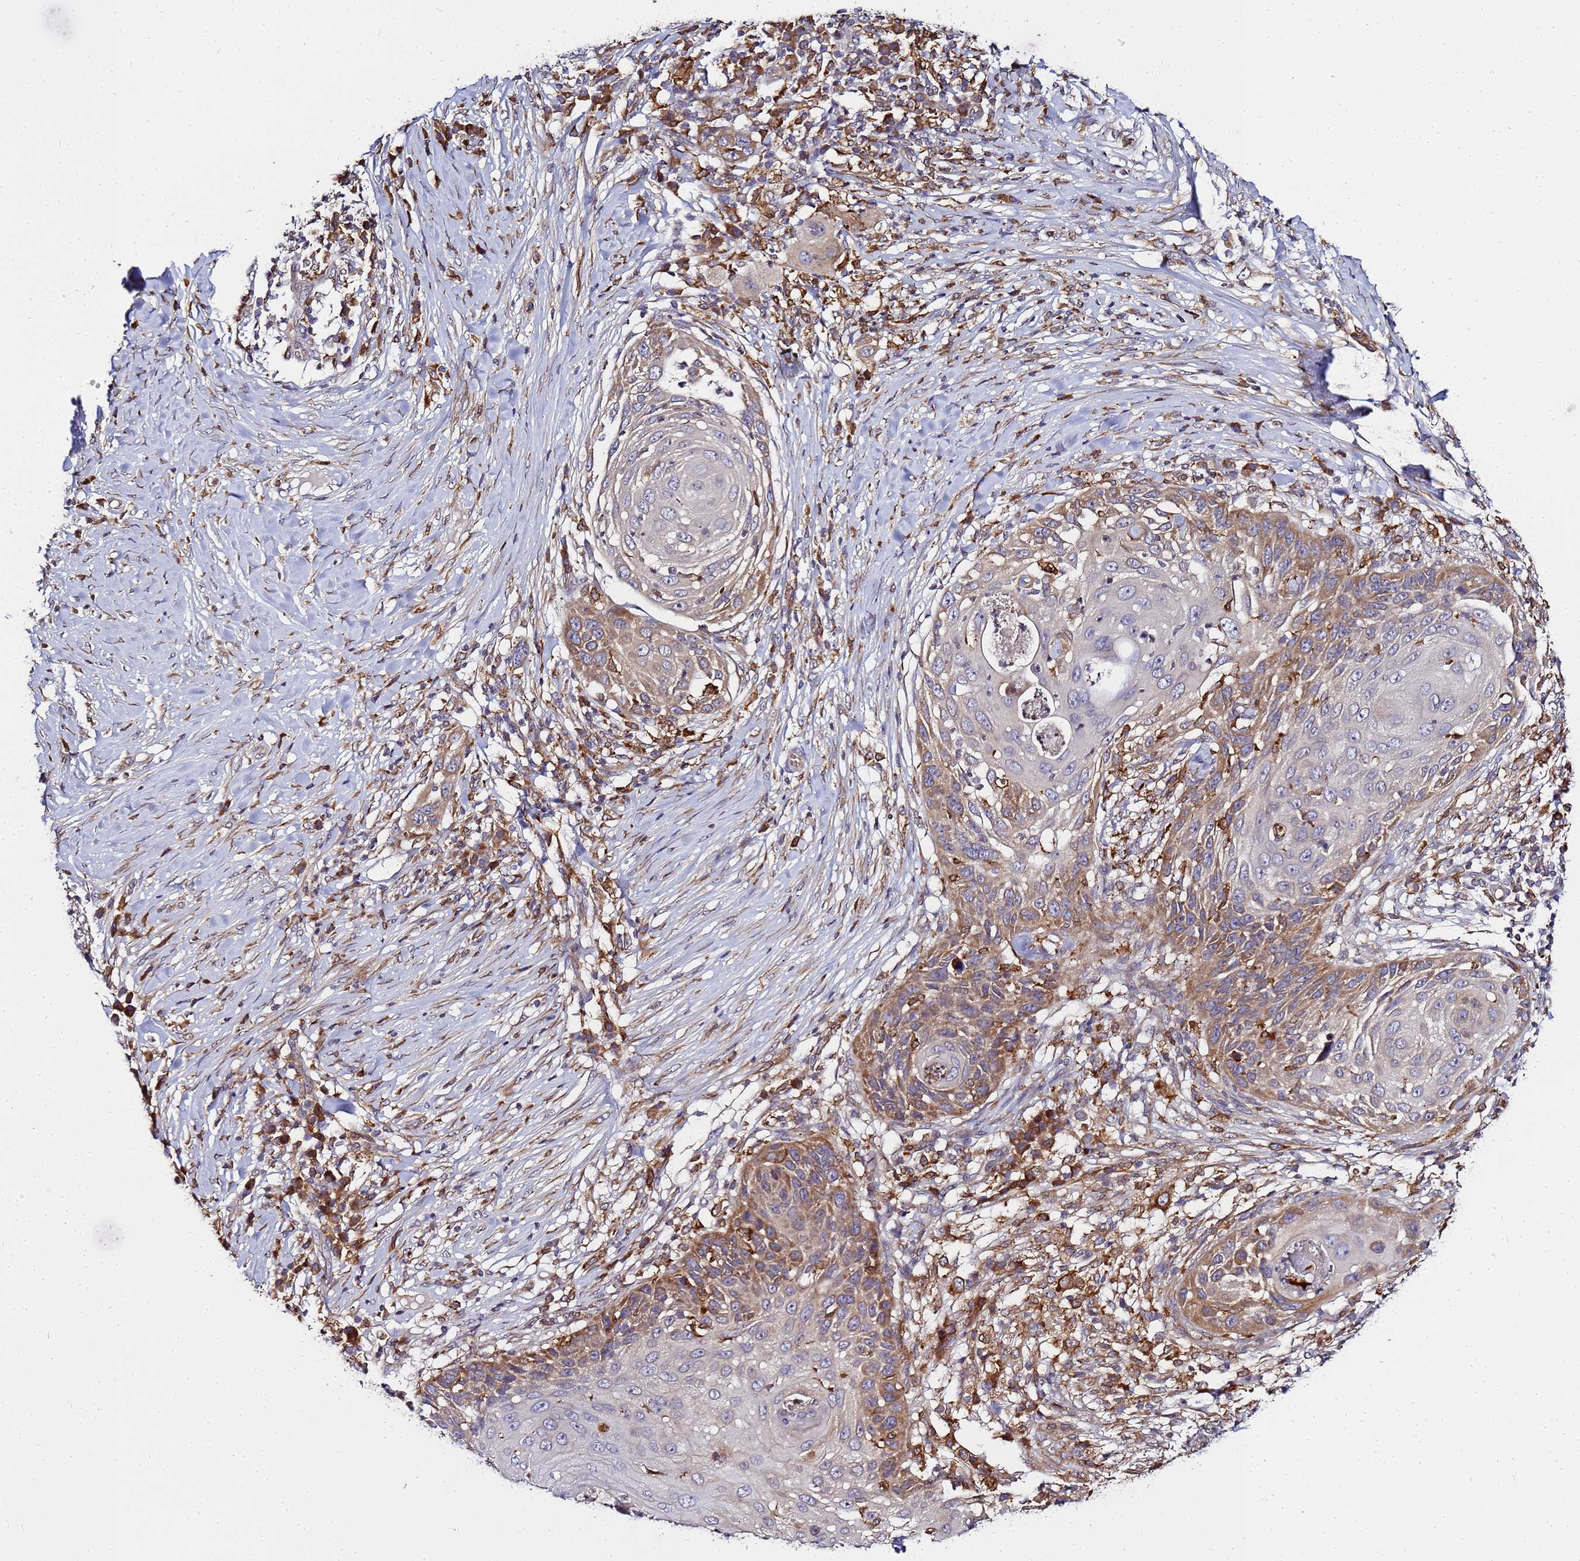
{"staining": {"intensity": "moderate", "quantity": "25%-75%", "location": "cytoplasmic/membranous"}, "tissue": "skin cancer", "cell_type": "Tumor cells", "image_type": "cancer", "snomed": [{"axis": "morphology", "description": "Squamous cell carcinoma, NOS"}, {"axis": "topography", "description": "Skin"}], "caption": "Skin cancer (squamous cell carcinoma) was stained to show a protein in brown. There is medium levels of moderate cytoplasmic/membranous expression in approximately 25%-75% of tumor cells. (Brightfield microscopy of DAB IHC at high magnification).", "gene": "ADPGK", "patient": {"sex": "female", "age": 44}}